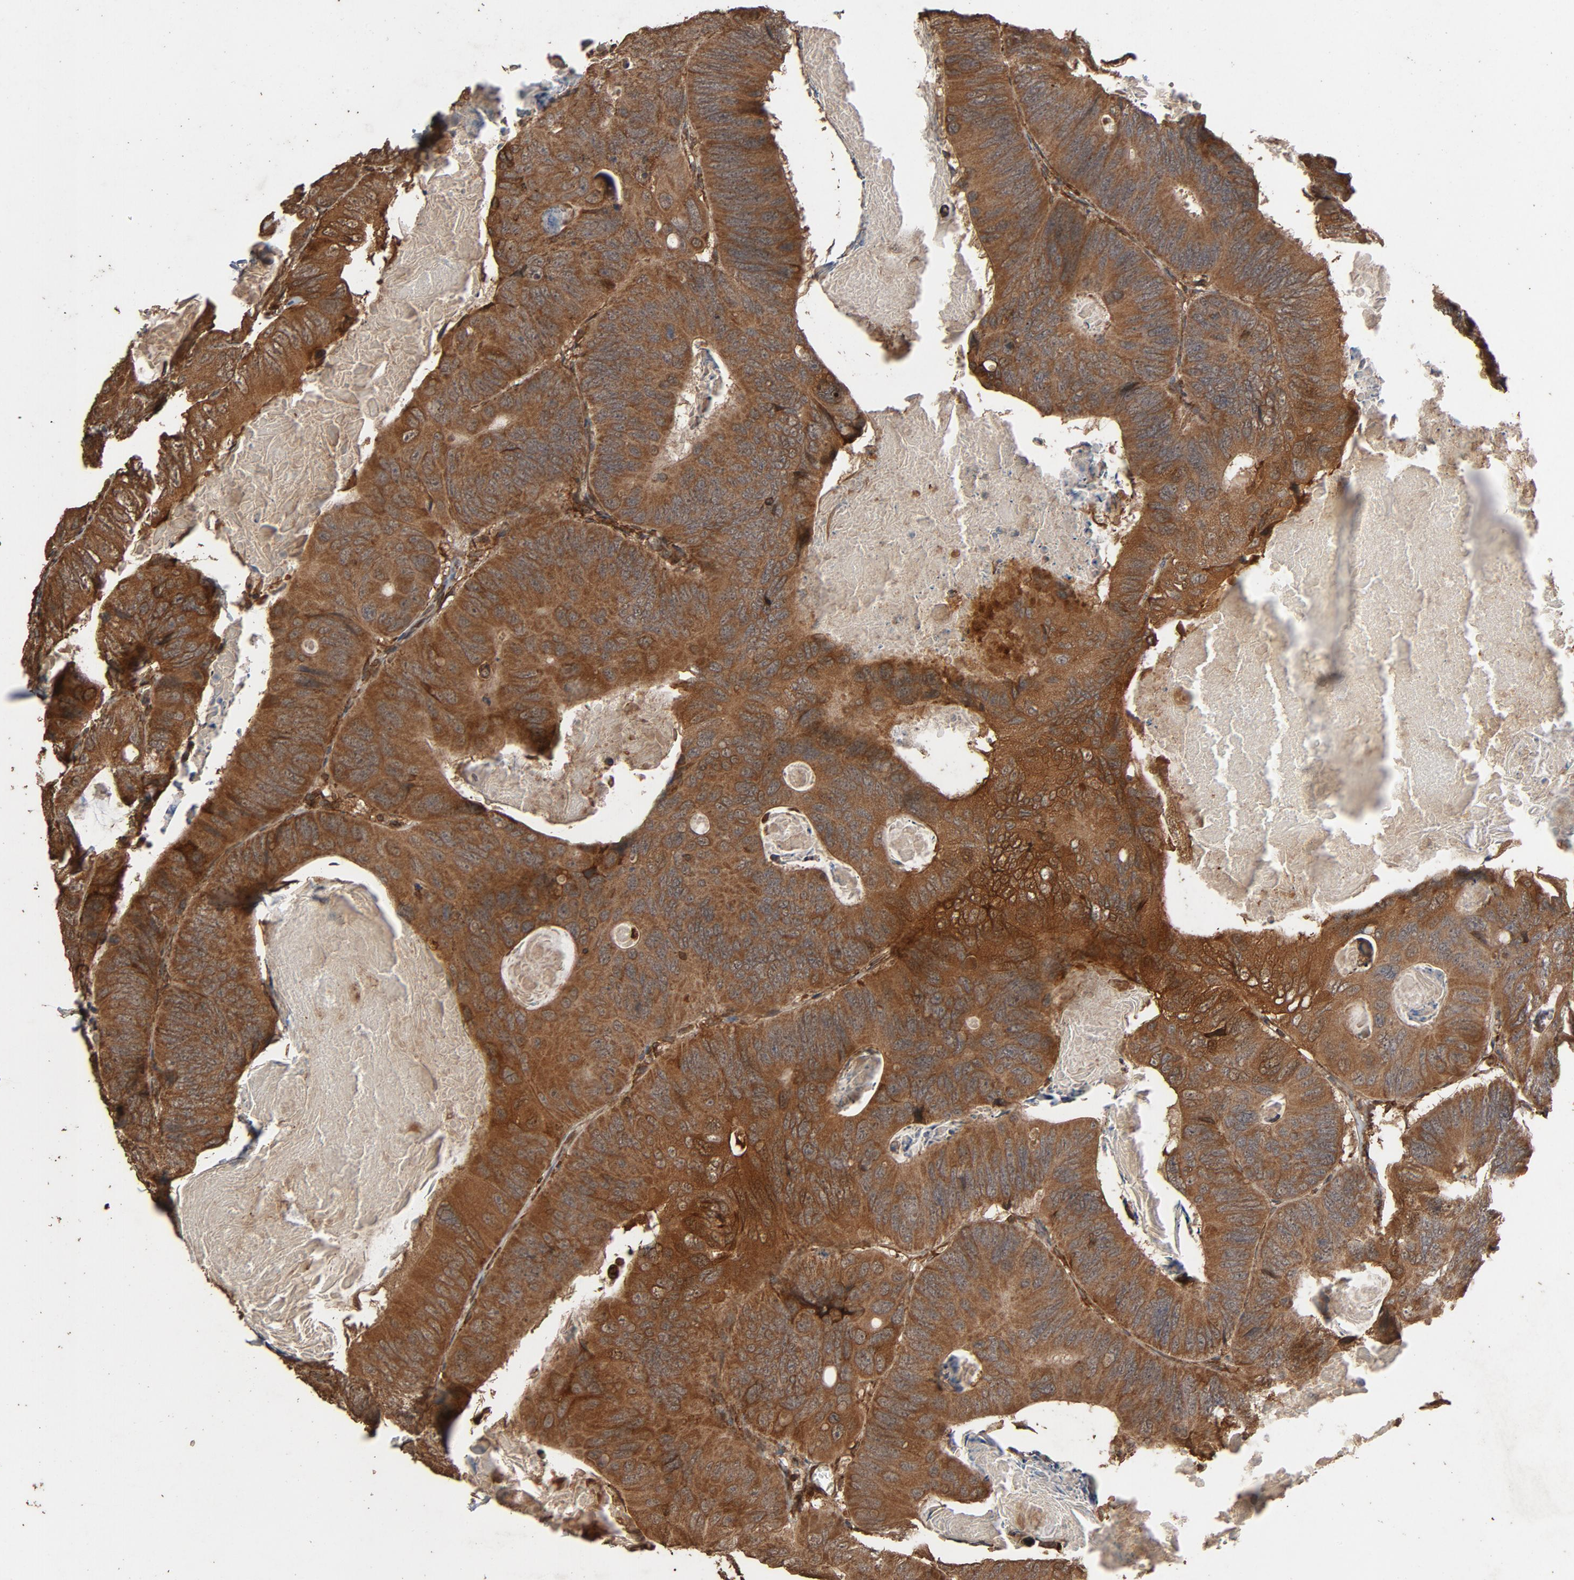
{"staining": {"intensity": "strong", "quantity": ">75%", "location": "cytoplasmic/membranous"}, "tissue": "colorectal cancer", "cell_type": "Tumor cells", "image_type": "cancer", "snomed": [{"axis": "morphology", "description": "Adenocarcinoma, NOS"}, {"axis": "topography", "description": "Colon"}], "caption": "Protein analysis of colorectal adenocarcinoma tissue reveals strong cytoplasmic/membranous expression in about >75% of tumor cells.", "gene": "RPS6KA6", "patient": {"sex": "female", "age": 55}}